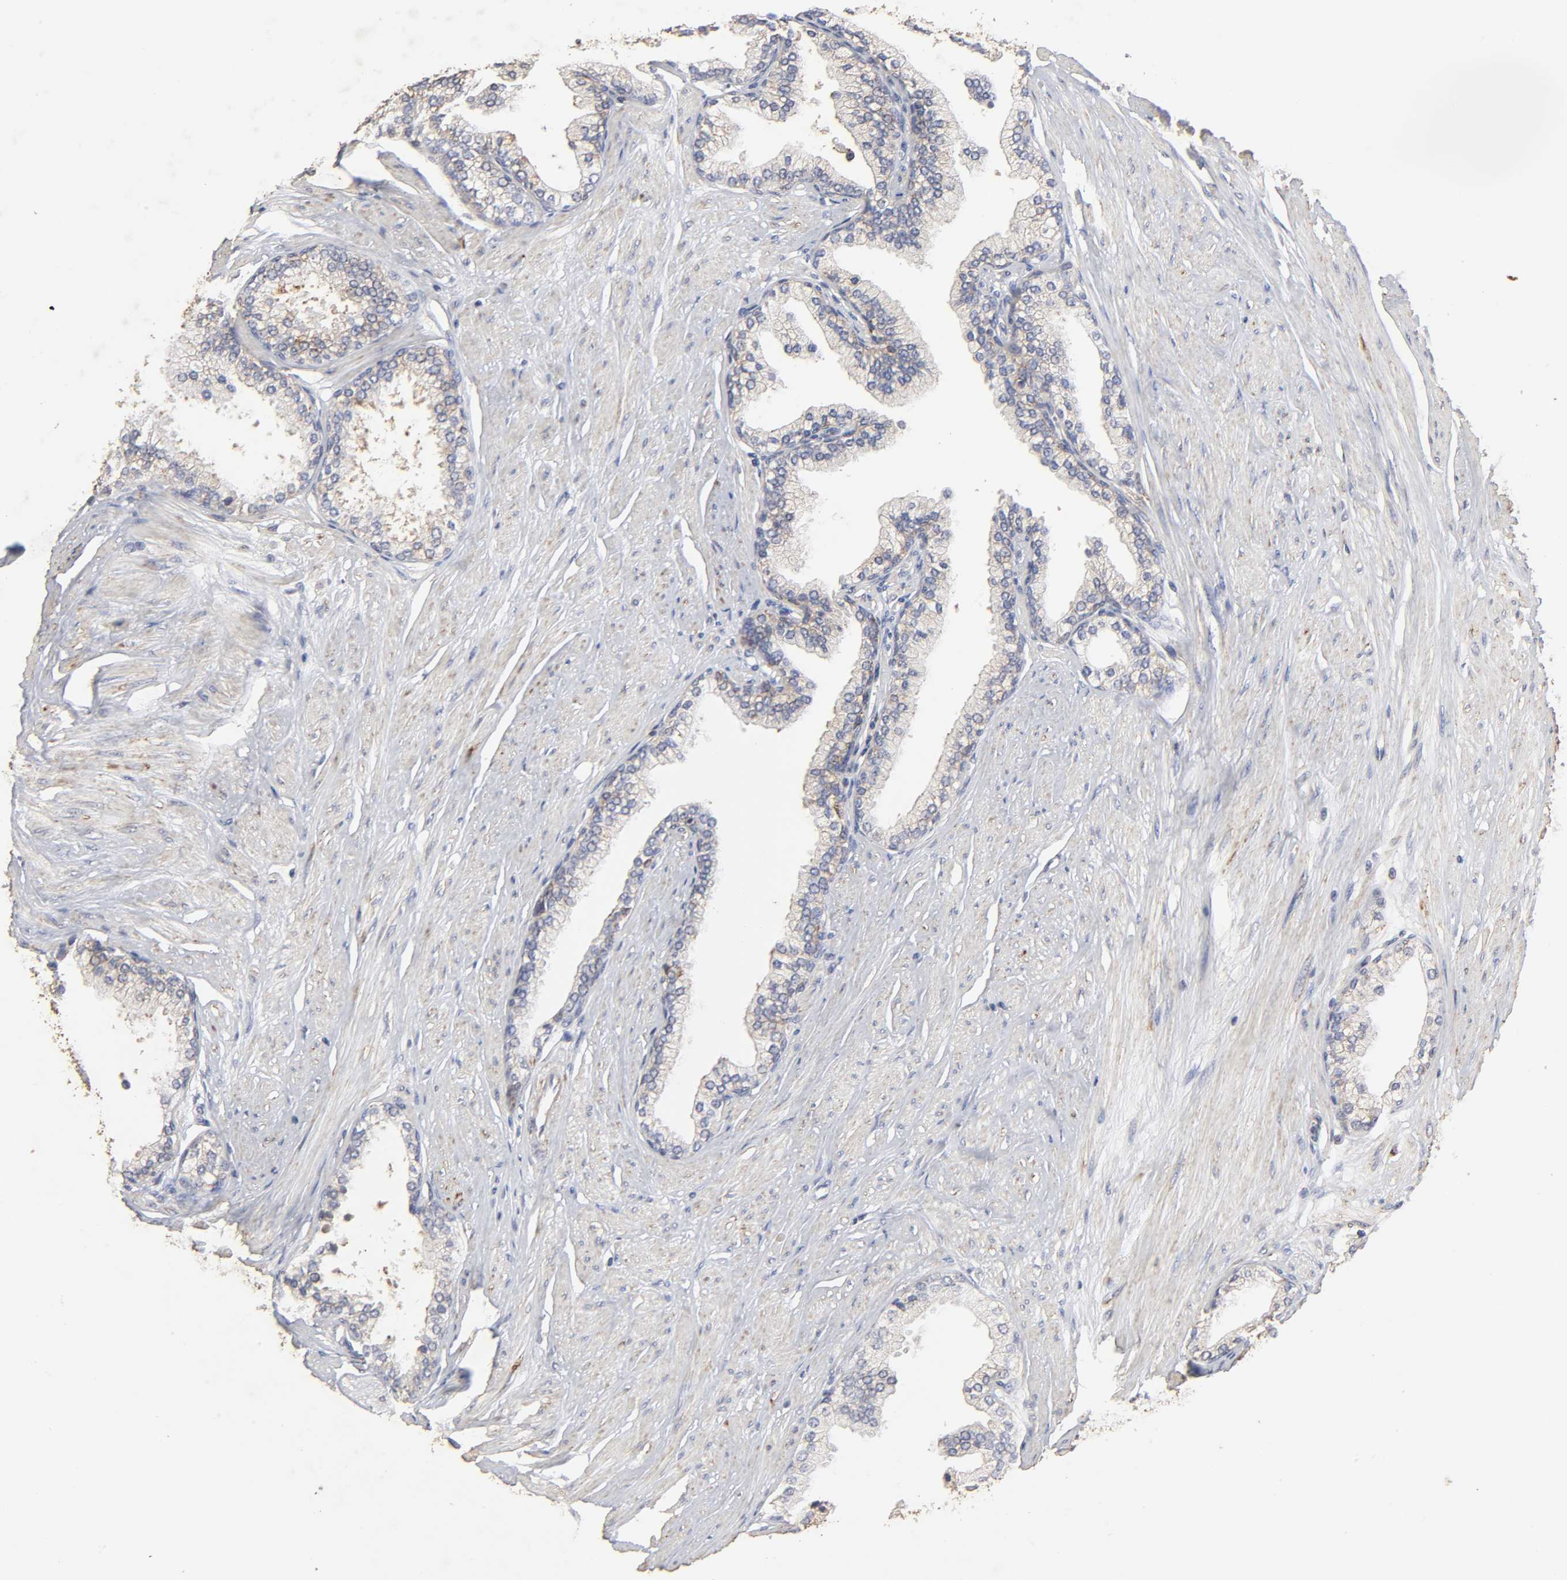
{"staining": {"intensity": "weak", "quantity": "<25%", "location": "cytoplasmic/membranous"}, "tissue": "prostate", "cell_type": "Glandular cells", "image_type": "normal", "snomed": [{"axis": "morphology", "description": "Normal tissue, NOS"}, {"axis": "topography", "description": "Prostate"}], "caption": "High magnification brightfield microscopy of benign prostate stained with DAB (3,3'-diaminobenzidine) (brown) and counterstained with hematoxylin (blue): glandular cells show no significant staining. (DAB immunohistochemistry (IHC) with hematoxylin counter stain).", "gene": "CYCS", "patient": {"sex": "male", "age": 64}}